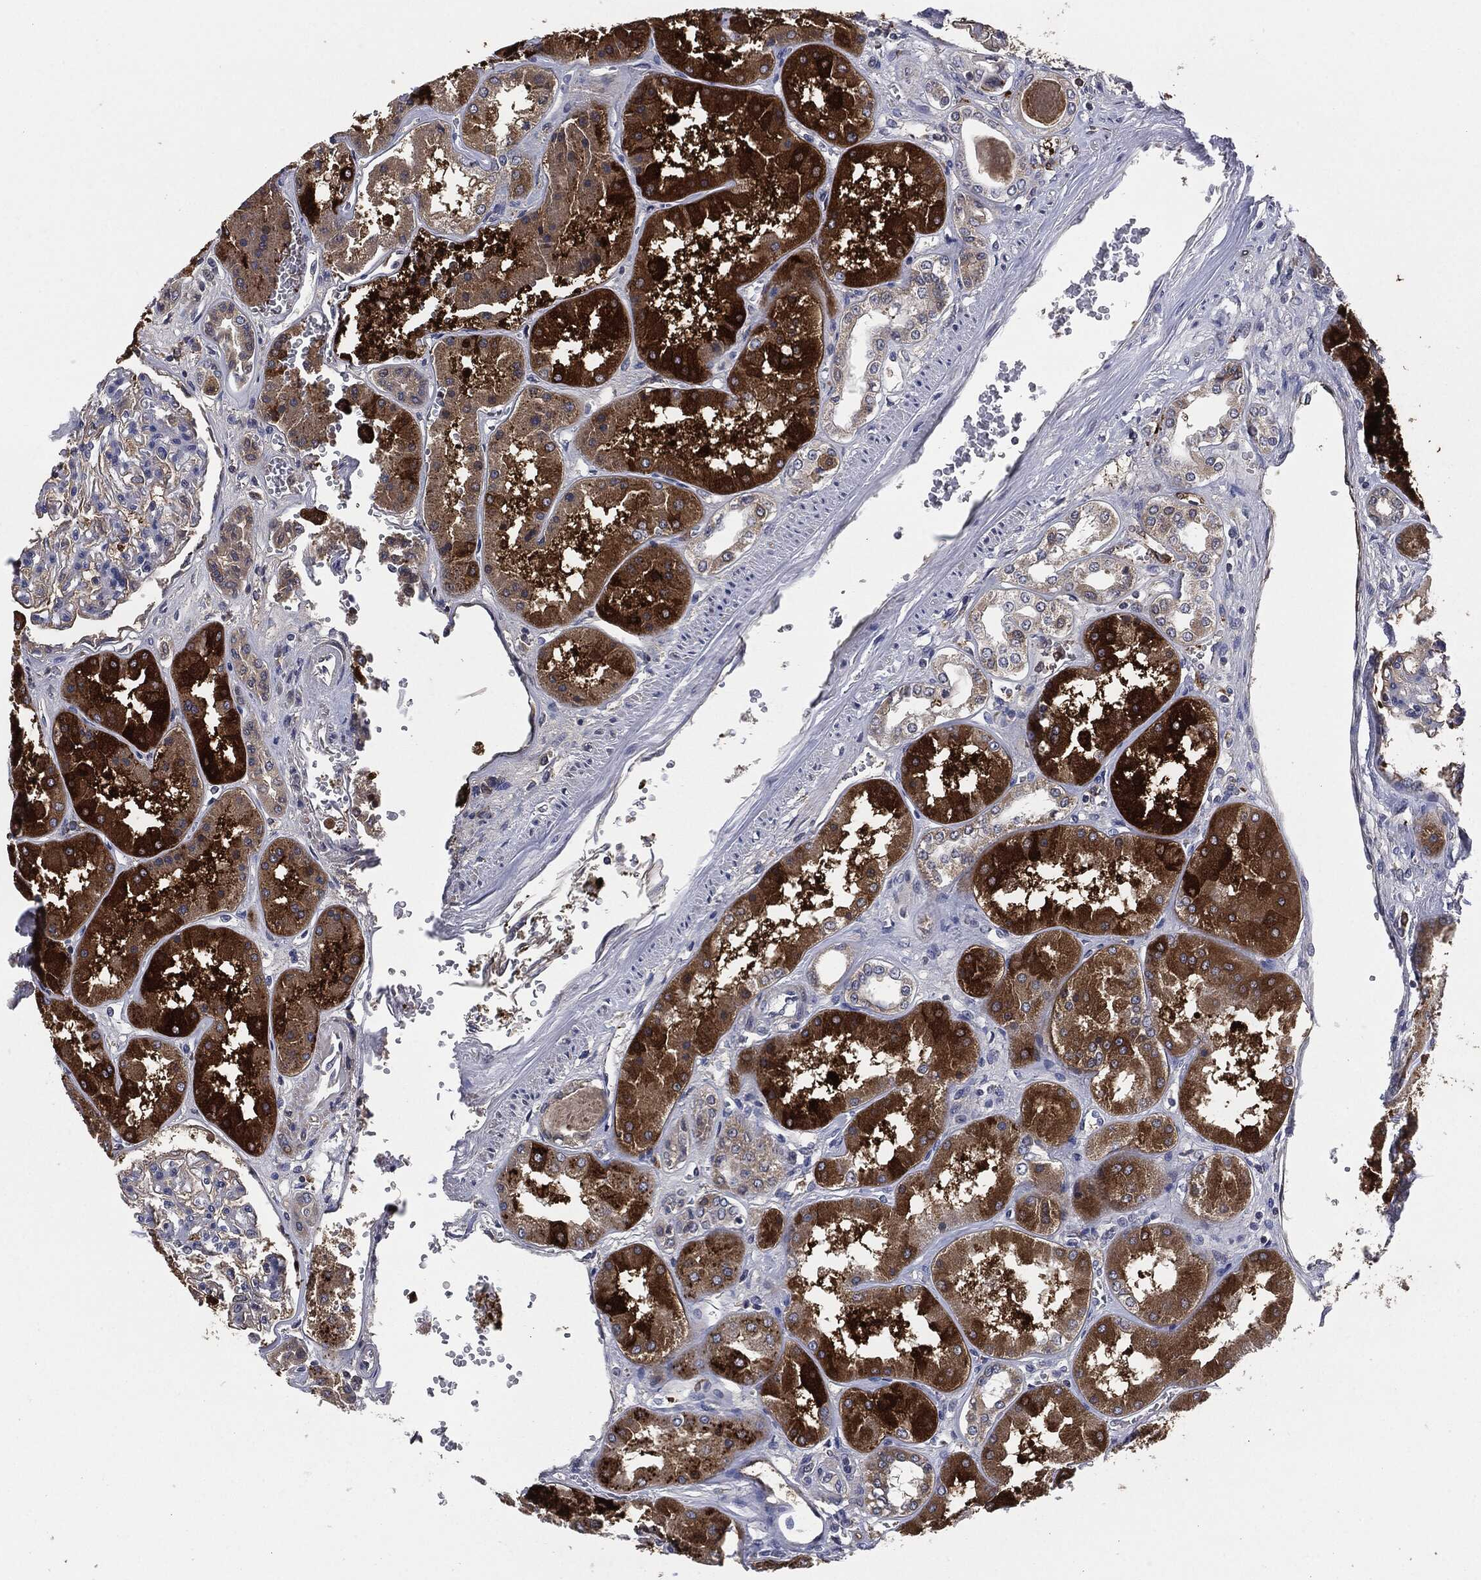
{"staining": {"intensity": "weak", "quantity": "<25%", "location": "cytoplasmic/membranous"}, "tissue": "kidney", "cell_type": "Cells in glomeruli", "image_type": "normal", "snomed": [{"axis": "morphology", "description": "Normal tissue, NOS"}, {"axis": "topography", "description": "Kidney"}], "caption": "The image reveals no significant expression in cells in glomeruli of kidney. (DAB (3,3'-diaminobenzidine) IHC with hematoxylin counter stain).", "gene": "TMEM11", "patient": {"sex": "female", "age": 56}}